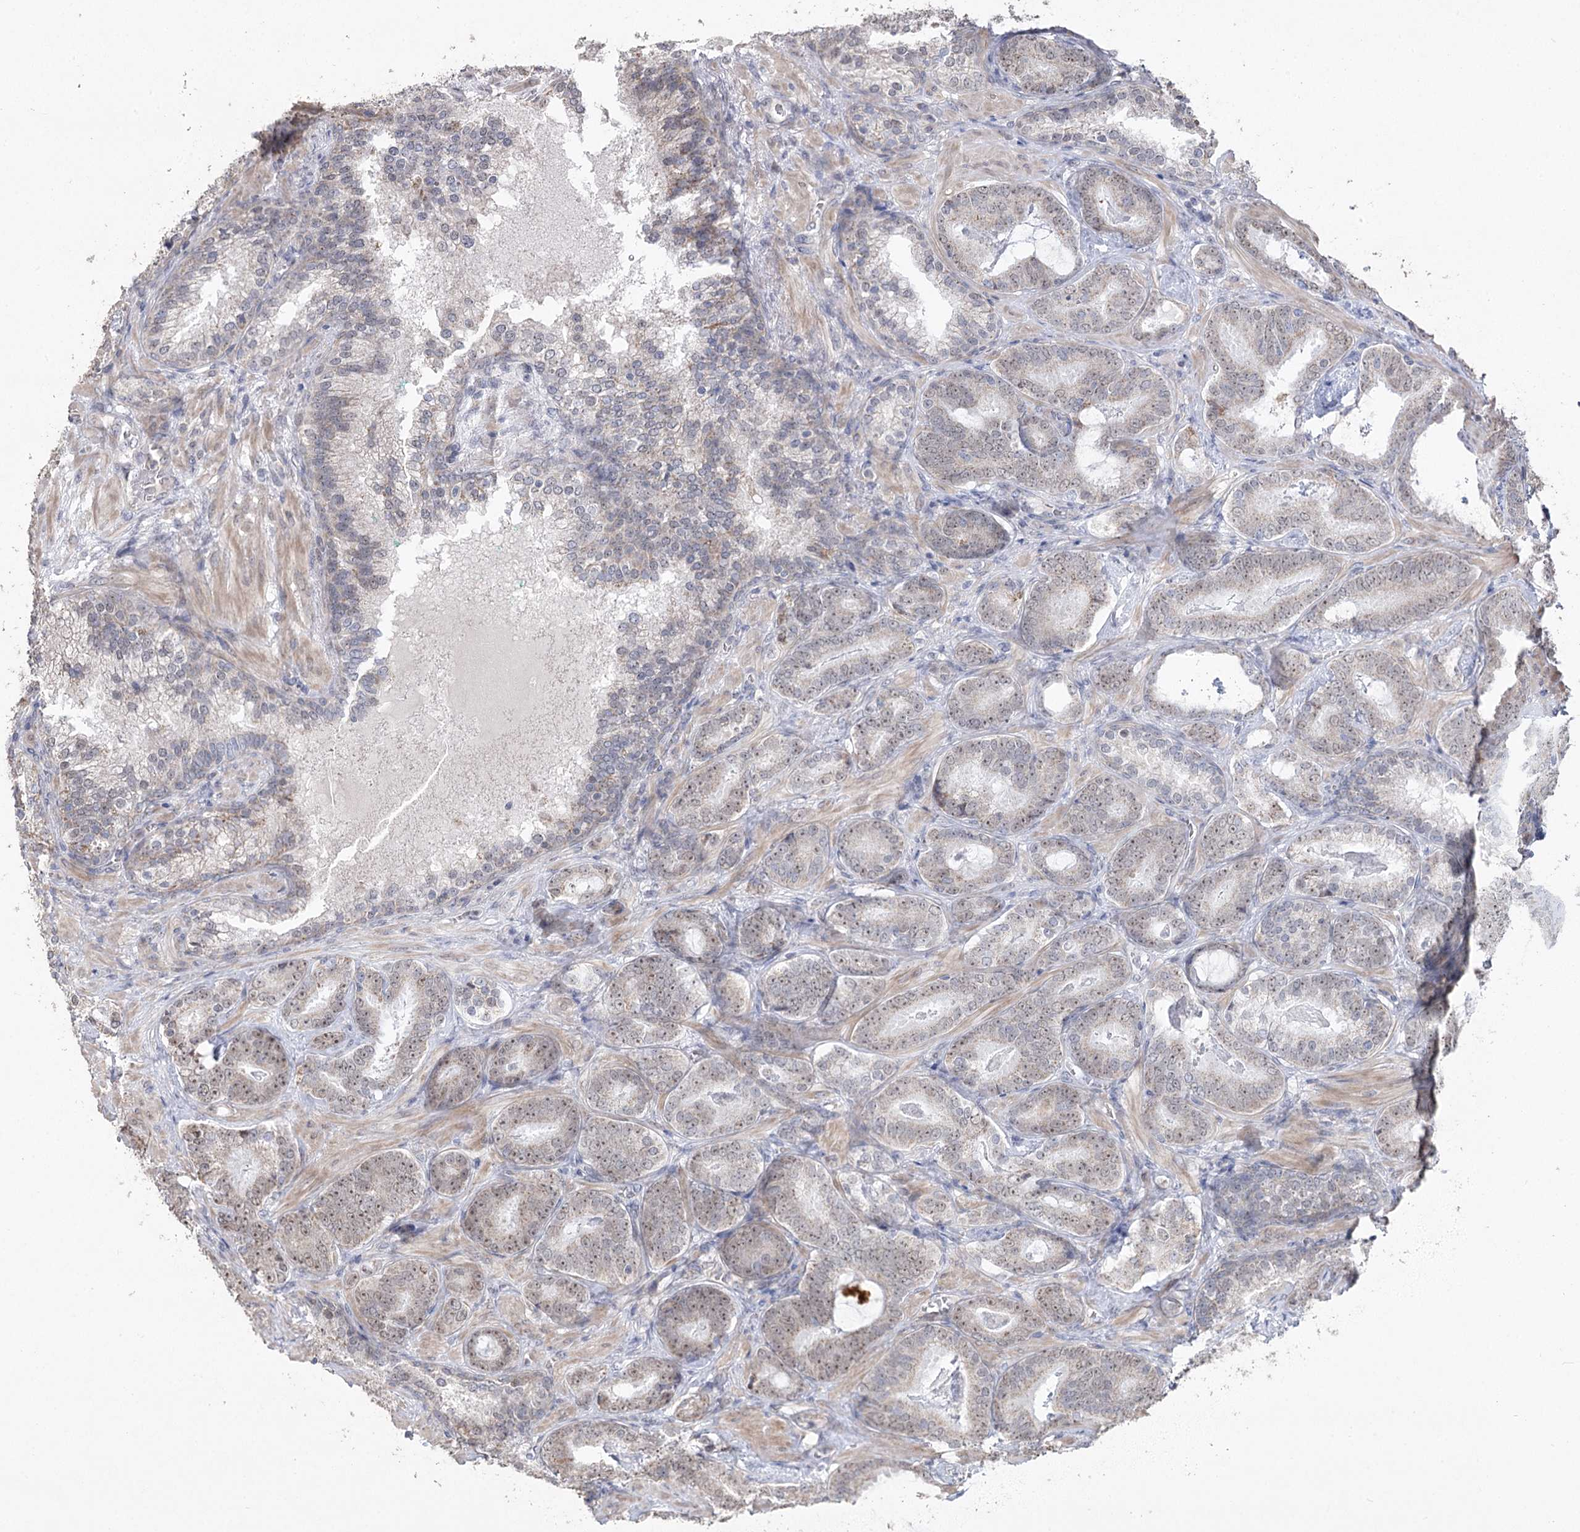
{"staining": {"intensity": "weak", "quantity": "<25%", "location": "nuclear"}, "tissue": "prostate cancer", "cell_type": "Tumor cells", "image_type": "cancer", "snomed": [{"axis": "morphology", "description": "Adenocarcinoma, Low grade"}, {"axis": "topography", "description": "Prostate"}], "caption": "DAB (3,3'-diaminobenzidine) immunohistochemical staining of human prostate adenocarcinoma (low-grade) demonstrates no significant staining in tumor cells. Brightfield microscopy of IHC stained with DAB (brown) and hematoxylin (blue), captured at high magnification.", "gene": "RUFY4", "patient": {"sex": "male", "age": 60}}